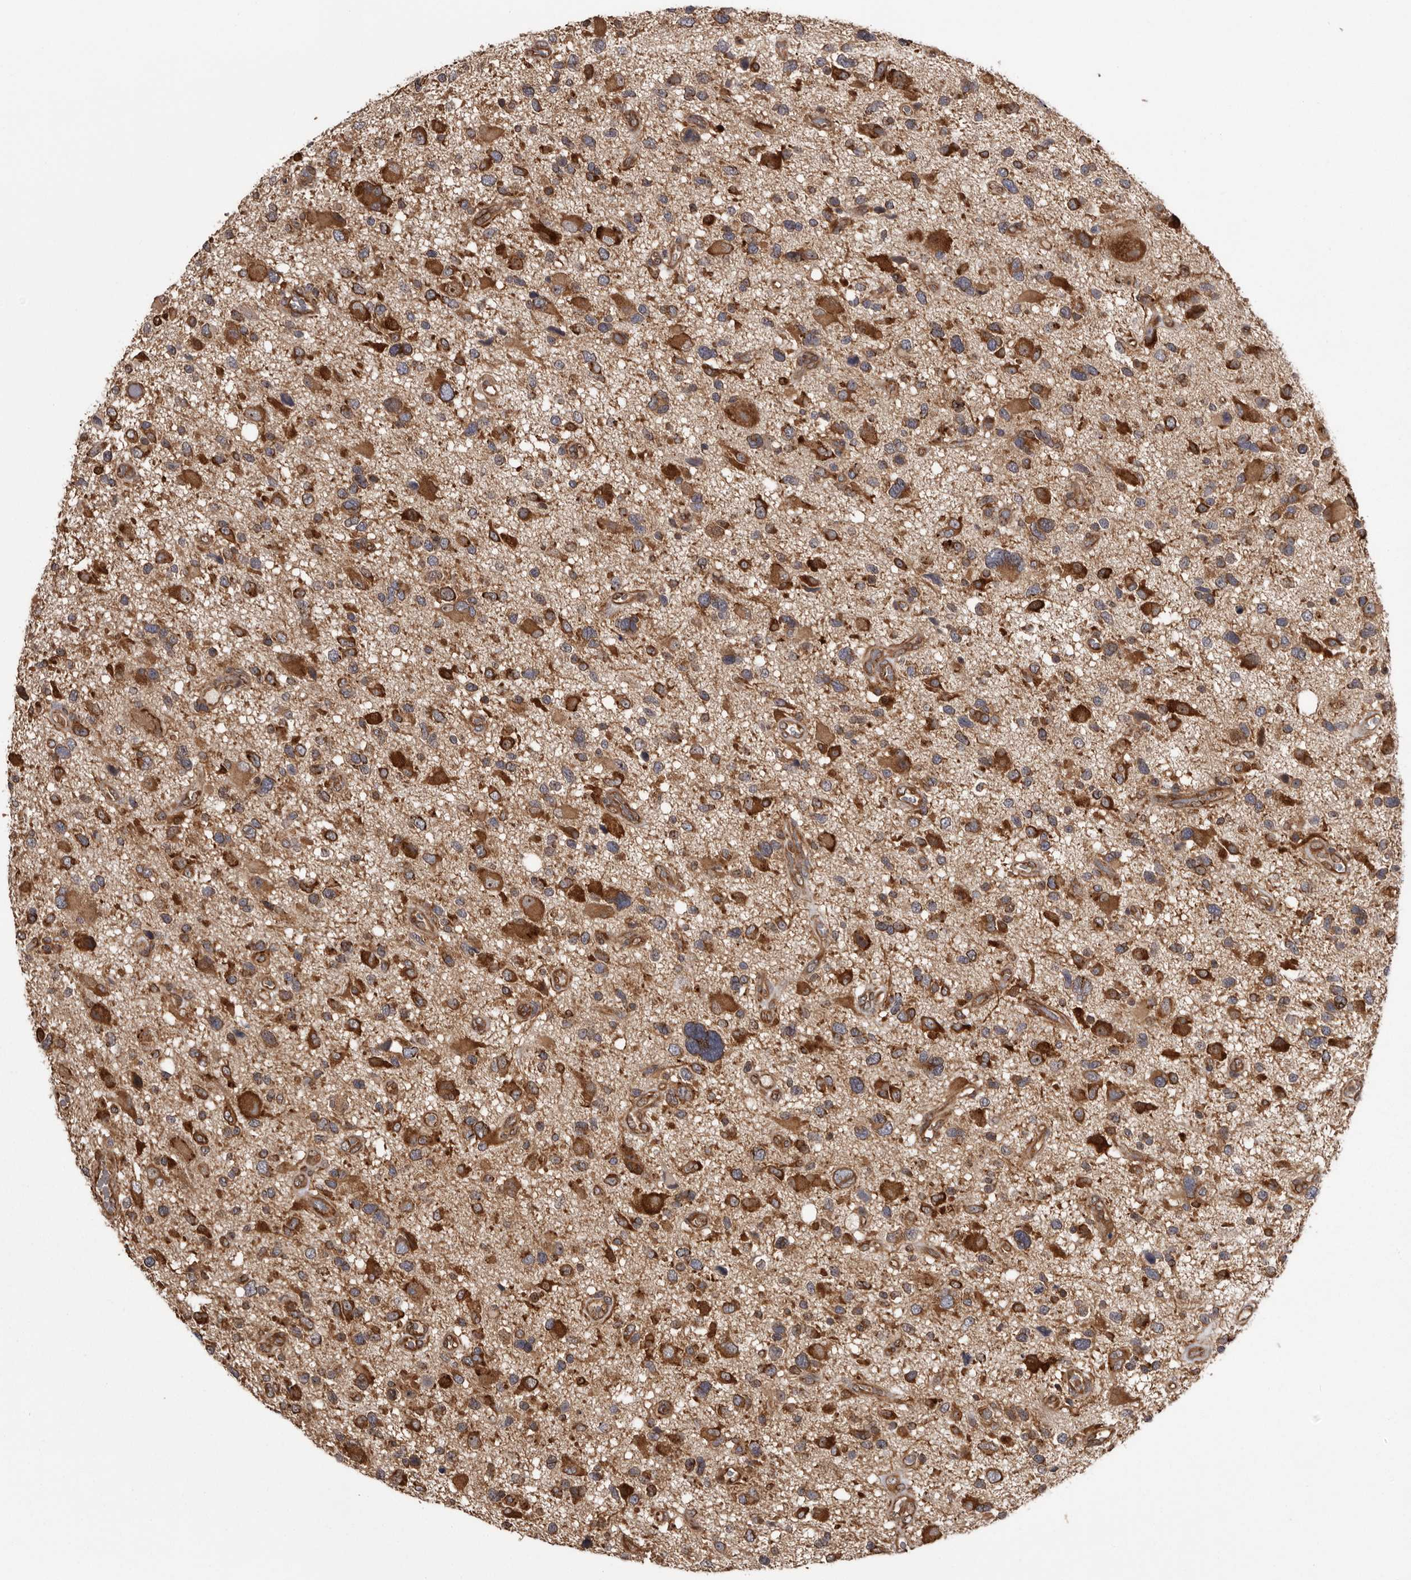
{"staining": {"intensity": "strong", "quantity": ">75%", "location": "cytoplasmic/membranous"}, "tissue": "glioma", "cell_type": "Tumor cells", "image_type": "cancer", "snomed": [{"axis": "morphology", "description": "Glioma, malignant, High grade"}, {"axis": "topography", "description": "Brain"}], "caption": "DAB immunohistochemical staining of malignant glioma (high-grade) exhibits strong cytoplasmic/membranous protein expression in about >75% of tumor cells.", "gene": "DARS1", "patient": {"sex": "male", "age": 33}}